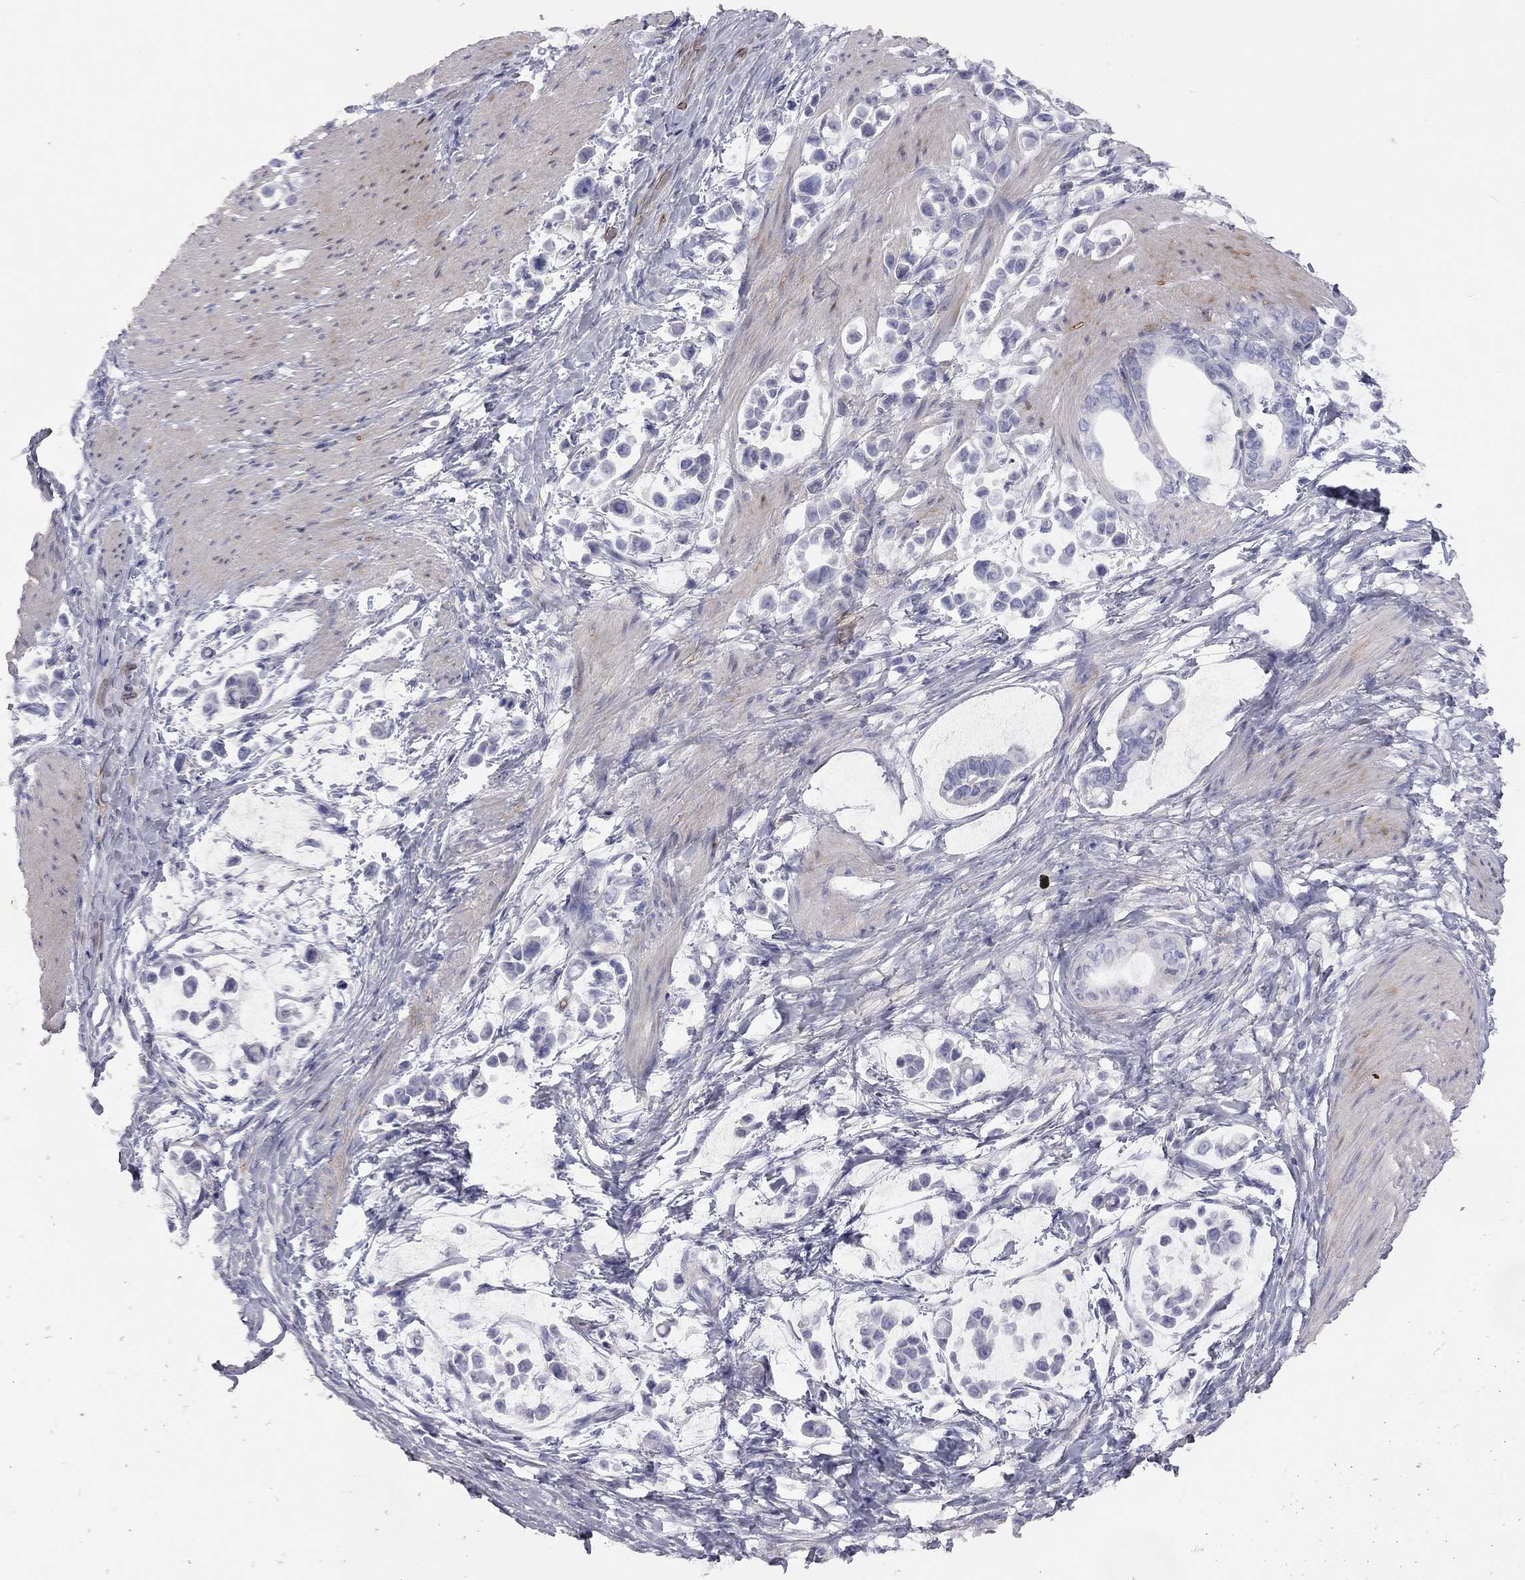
{"staining": {"intensity": "negative", "quantity": "none", "location": "none"}, "tissue": "stomach cancer", "cell_type": "Tumor cells", "image_type": "cancer", "snomed": [{"axis": "morphology", "description": "Adenocarcinoma, NOS"}, {"axis": "topography", "description": "Stomach"}], "caption": "Adenocarcinoma (stomach) stained for a protein using immunohistochemistry (IHC) displays no staining tumor cells.", "gene": "ADCYAP1", "patient": {"sex": "male", "age": 82}}